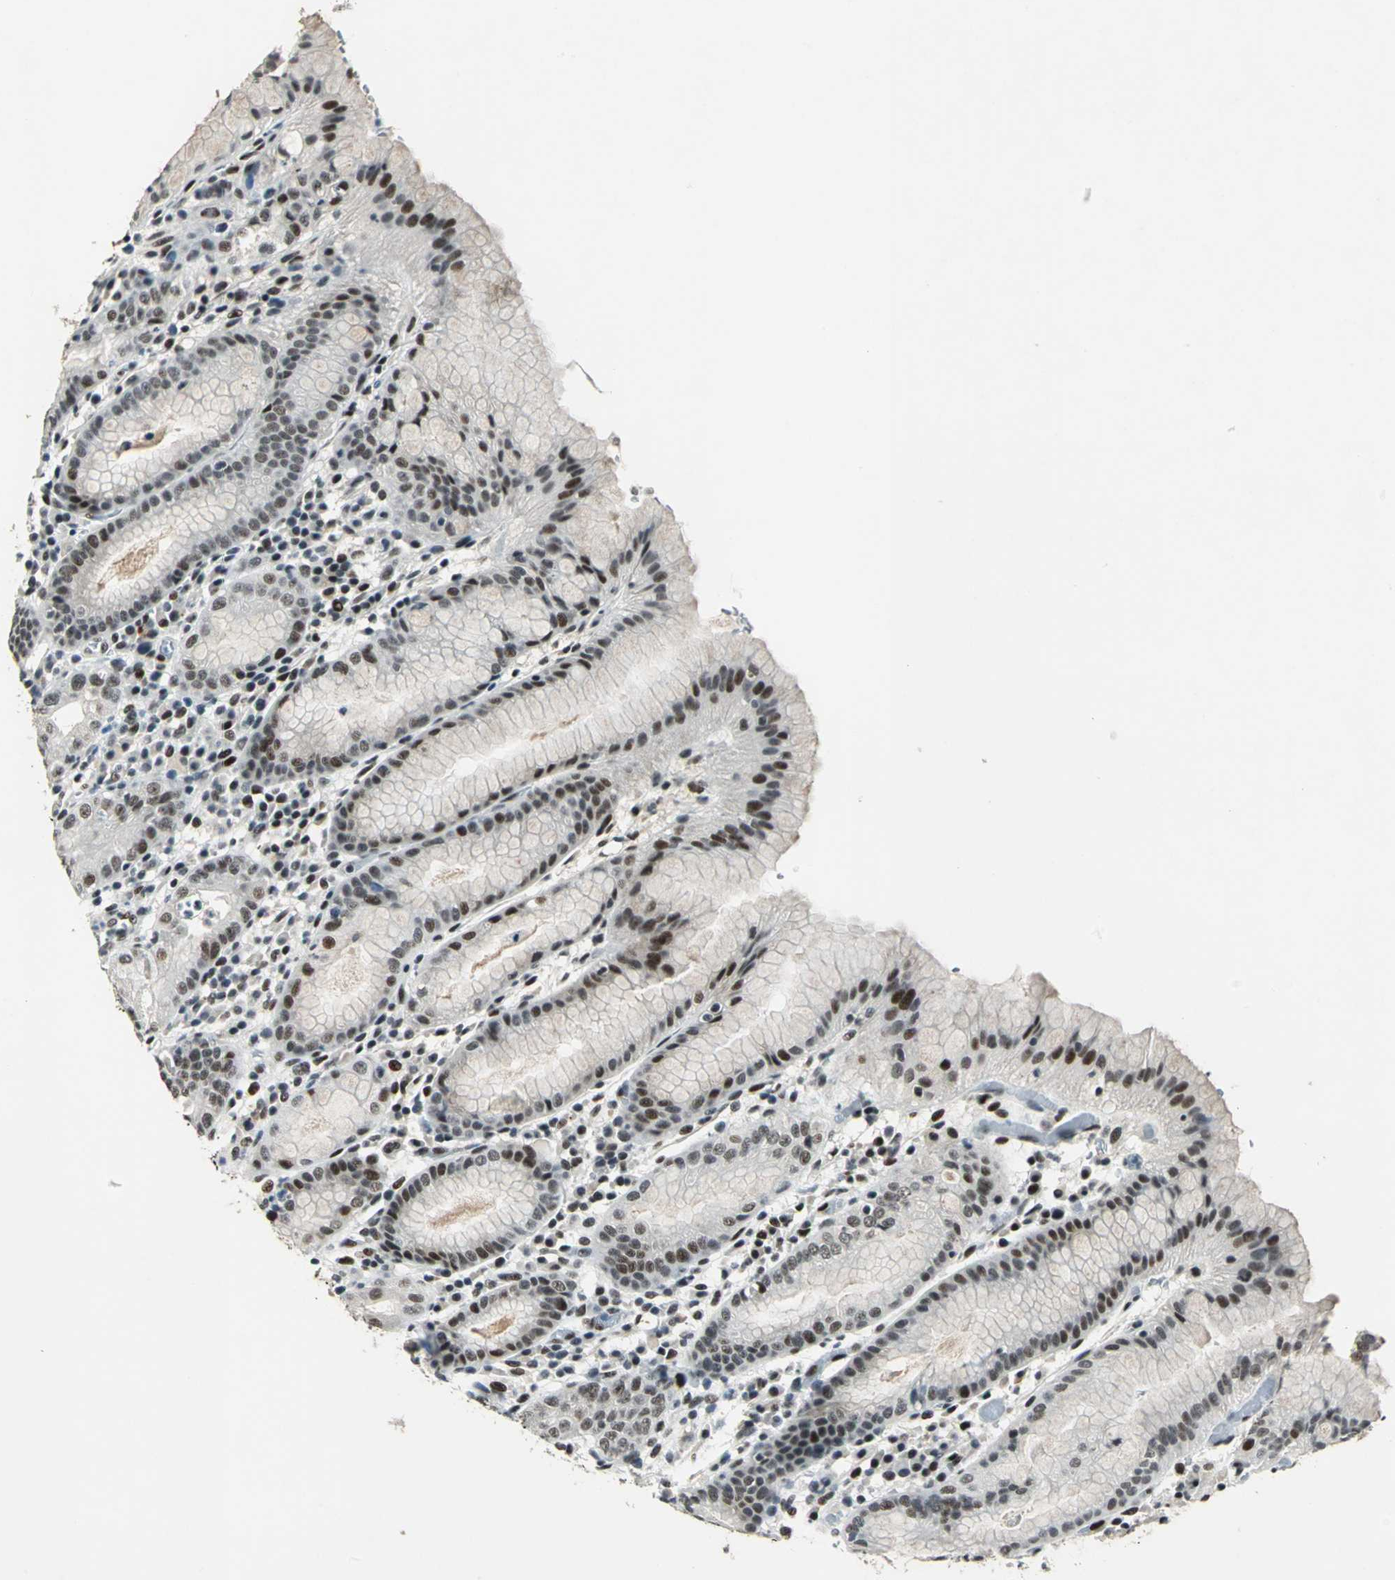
{"staining": {"intensity": "strong", "quantity": ">75%", "location": "cytoplasmic/membranous,nuclear"}, "tissue": "stomach", "cell_type": "Glandular cells", "image_type": "normal", "snomed": [{"axis": "morphology", "description": "Normal tissue, NOS"}, {"axis": "topography", "description": "Stomach"}, {"axis": "topography", "description": "Stomach, lower"}], "caption": "Strong cytoplasmic/membranous,nuclear staining for a protein is identified in about >75% of glandular cells of unremarkable stomach using immunohistochemistry.", "gene": "KAT6B", "patient": {"sex": "female", "age": 75}}